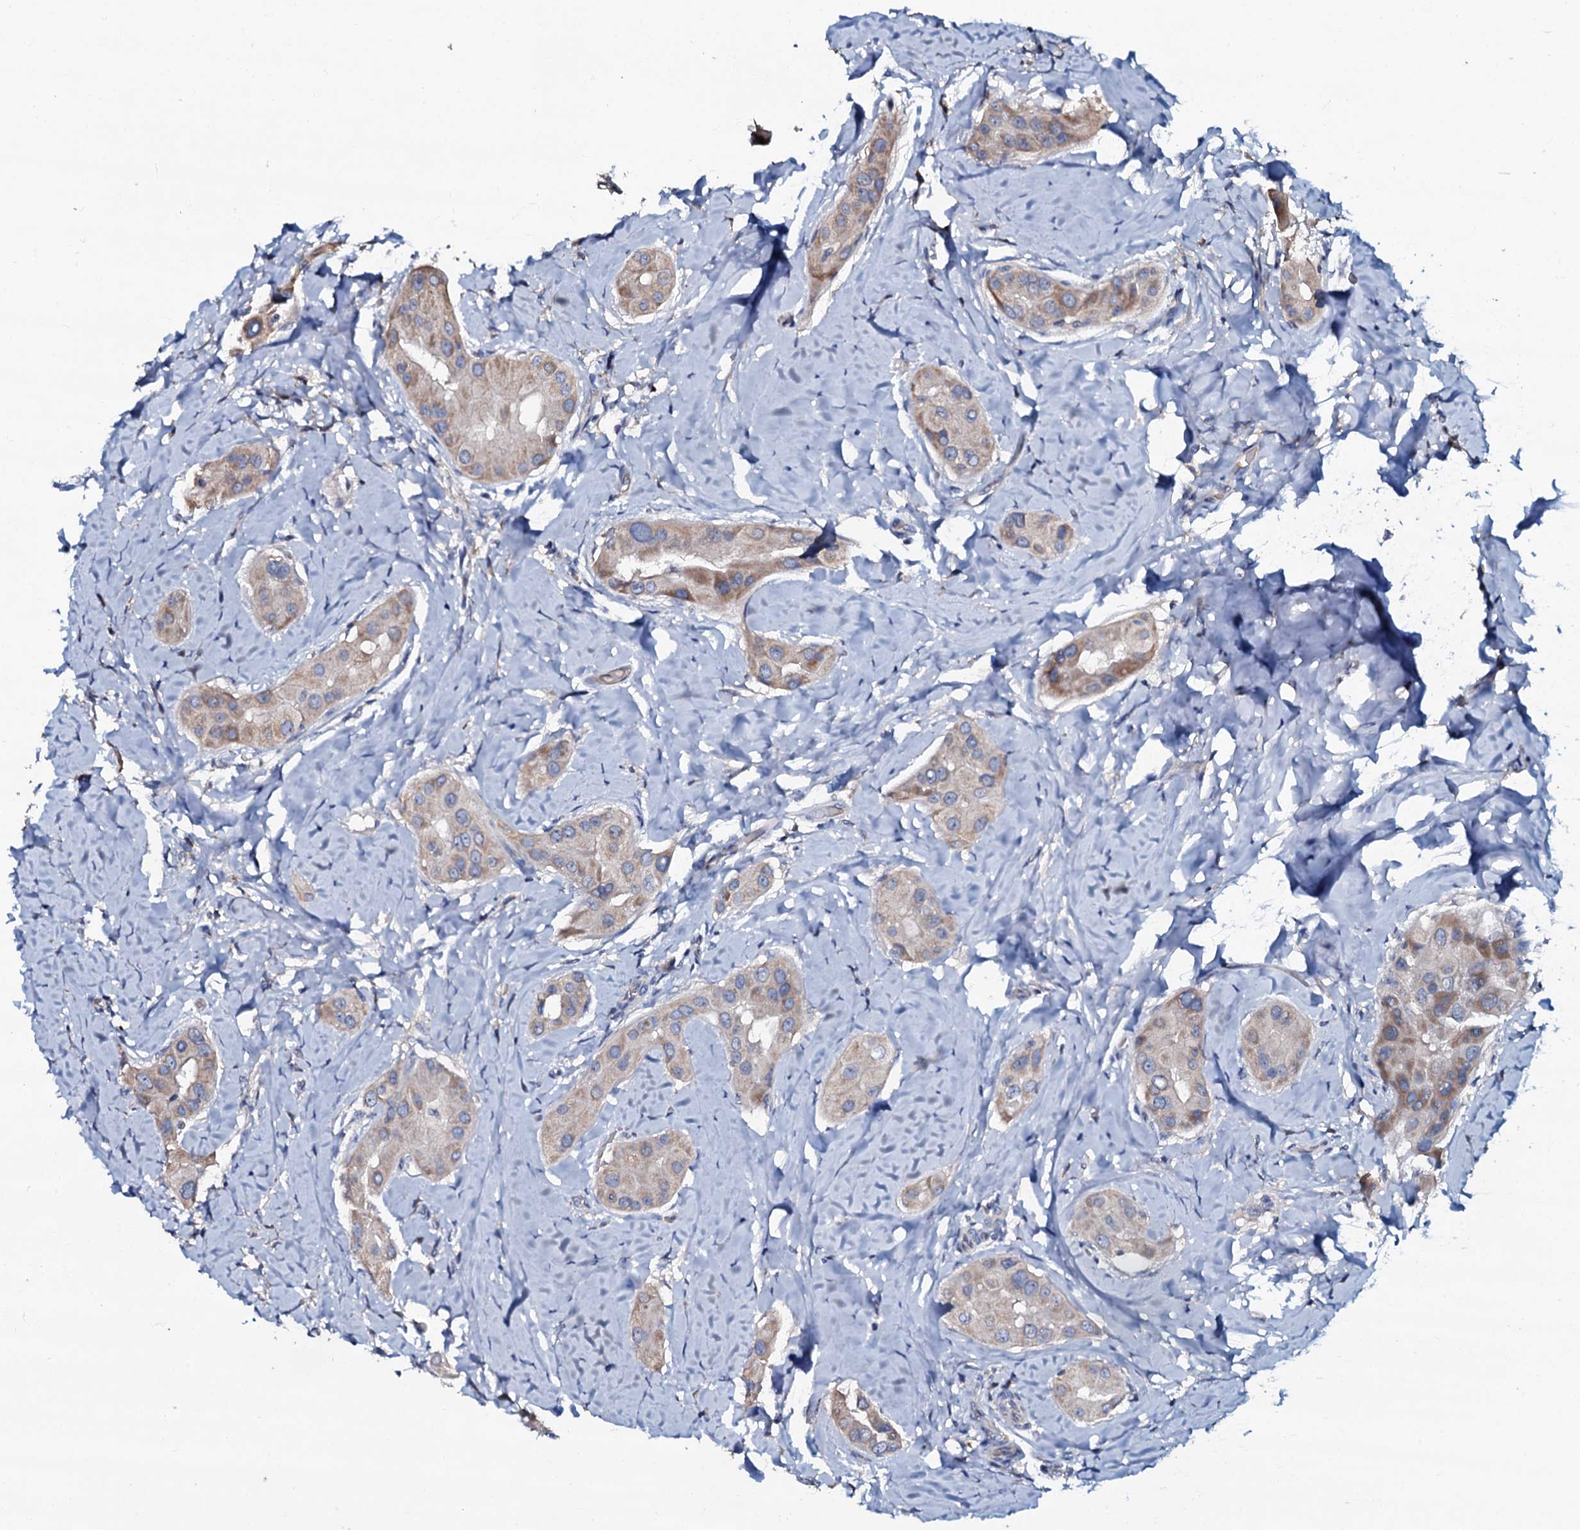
{"staining": {"intensity": "weak", "quantity": ">75%", "location": "cytoplasmic/membranous"}, "tissue": "thyroid cancer", "cell_type": "Tumor cells", "image_type": "cancer", "snomed": [{"axis": "morphology", "description": "Papillary adenocarcinoma, NOS"}, {"axis": "topography", "description": "Thyroid gland"}], "caption": "High-power microscopy captured an immunohistochemistry (IHC) photomicrograph of thyroid papillary adenocarcinoma, revealing weak cytoplasmic/membranous positivity in approximately >75% of tumor cells.", "gene": "CPNE2", "patient": {"sex": "male", "age": 33}}